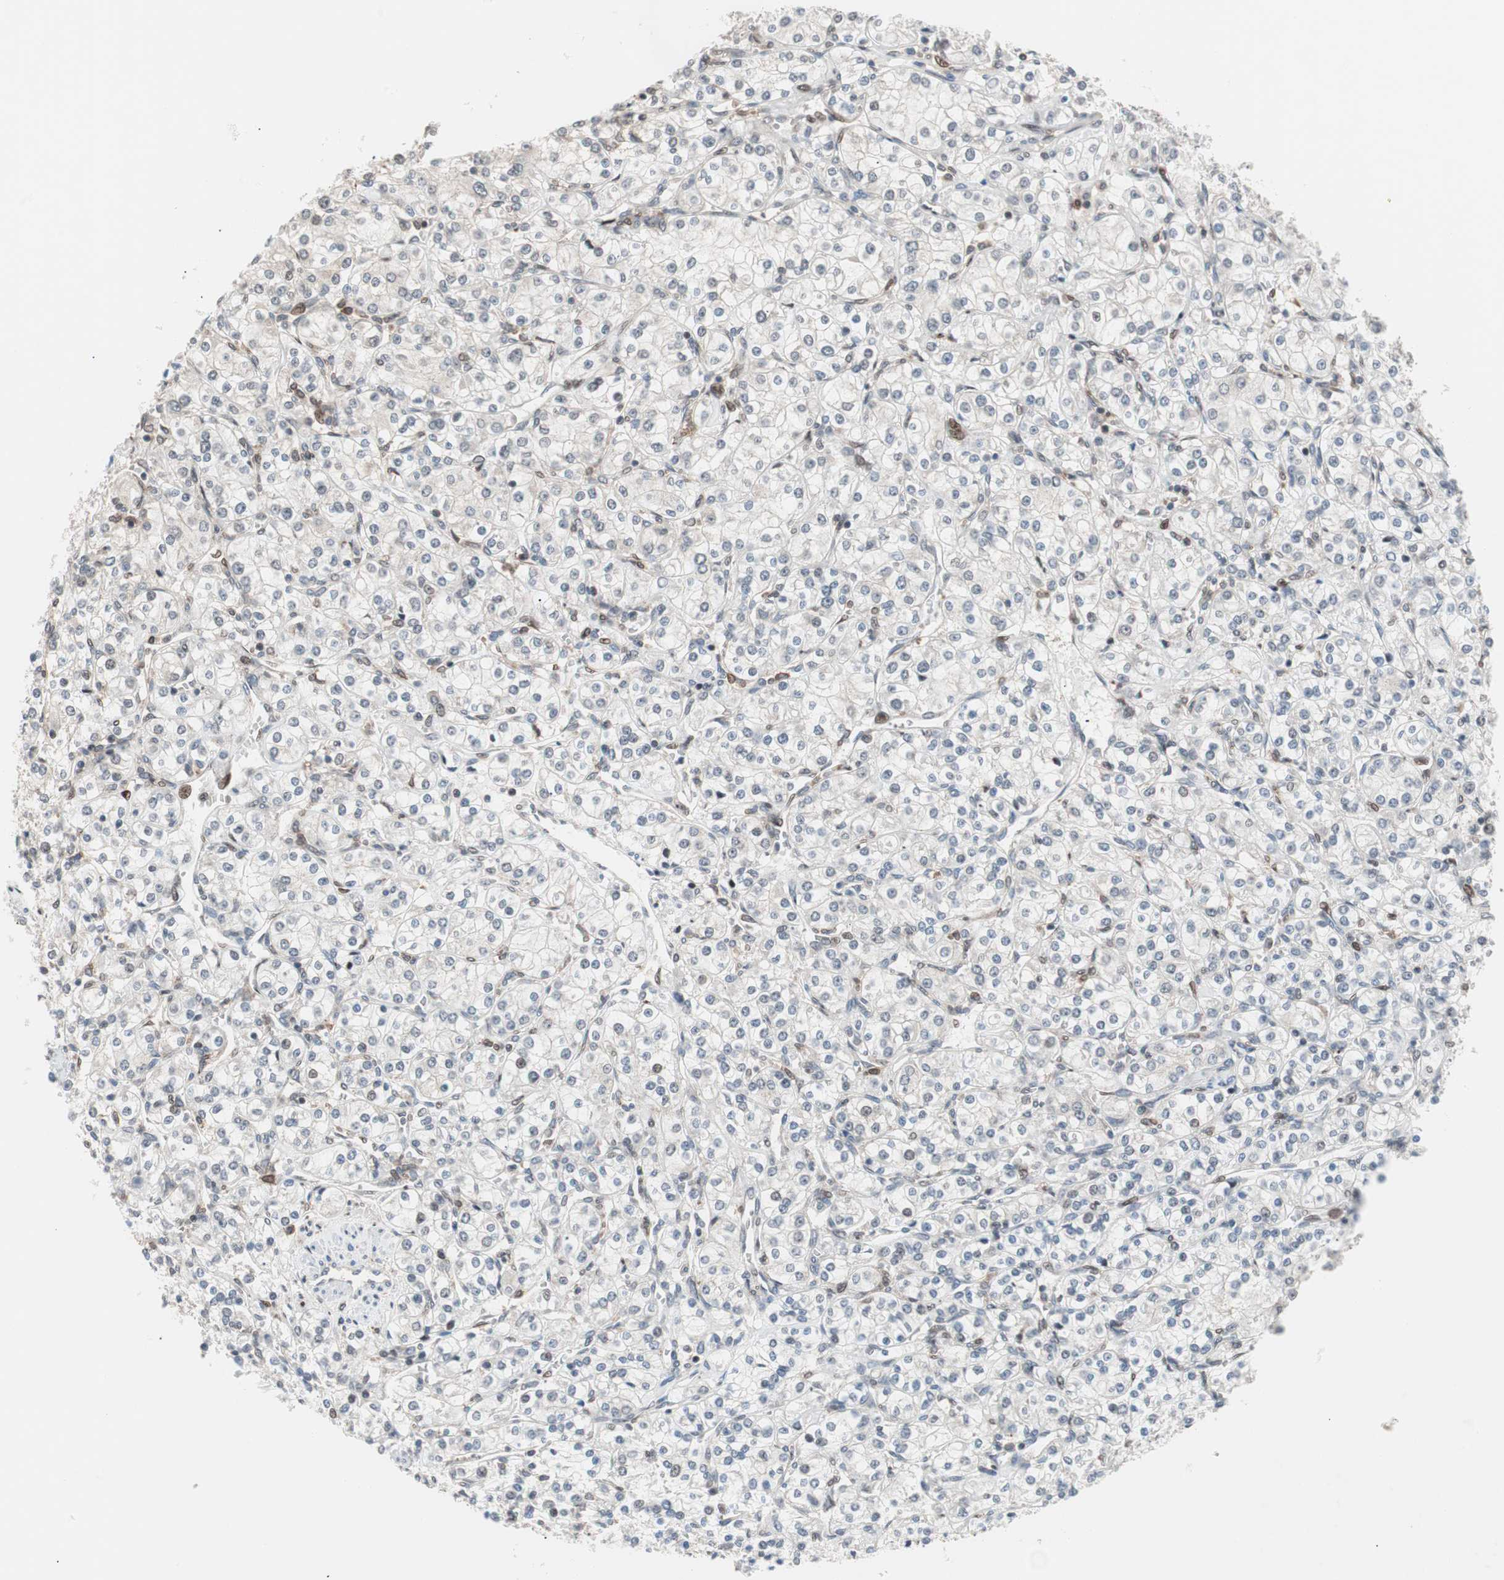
{"staining": {"intensity": "negative", "quantity": "none", "location": "none"}, "tissue": "renal cancer", "cell_type": "Tumor cells", "image_type": "cancer", "snomed": [{"axis": "morphology", "description": "Adenocarcinoma, NOS"}, {"axis": "topography", "description": "Kidney"}], "caption": "DAB immunohistochemical staining of human adenocarcinoma (renal) reveals no significant staining in tumor cells.", "gene": "POLH", "patient": {"sex": "male", "age": 77}}